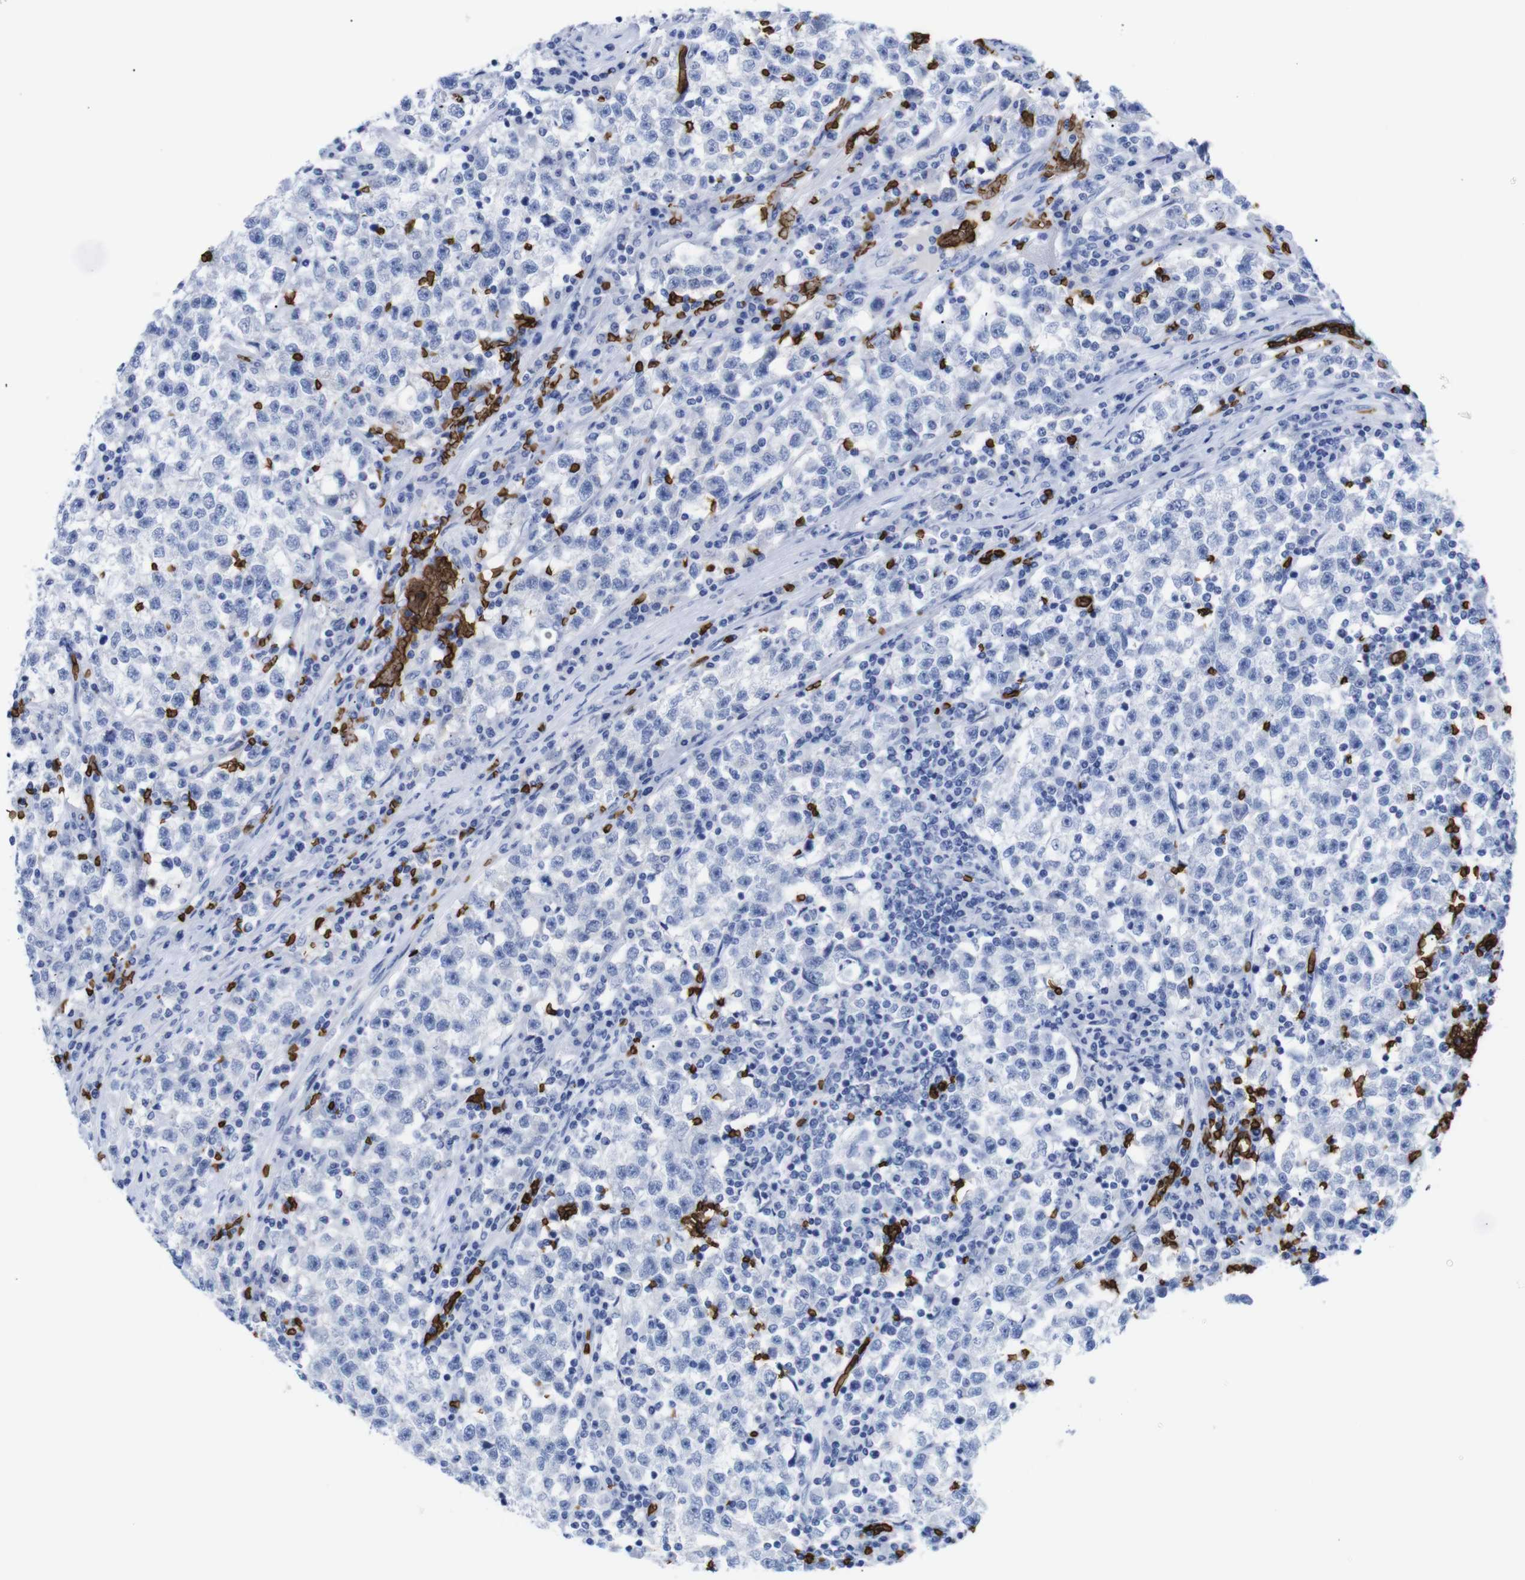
{"staining": {"intensity": "negative", "quantity": "none", "location": "none"}, "tissue": "testis cancer", "cell_type": "Tumor cells", "image_type": "cancer", "snomed": [{"axis": "morphology", "description": "Seminoma, NOS"}, {"axis": "topography", "description": "Testis"}], "caption": "Immunohistochemical staining of human seminoma (testis) displays no significant positivity in tumor cells.", "gene": "S1PR2", "patient": {"sex": "male", "age": 22}}